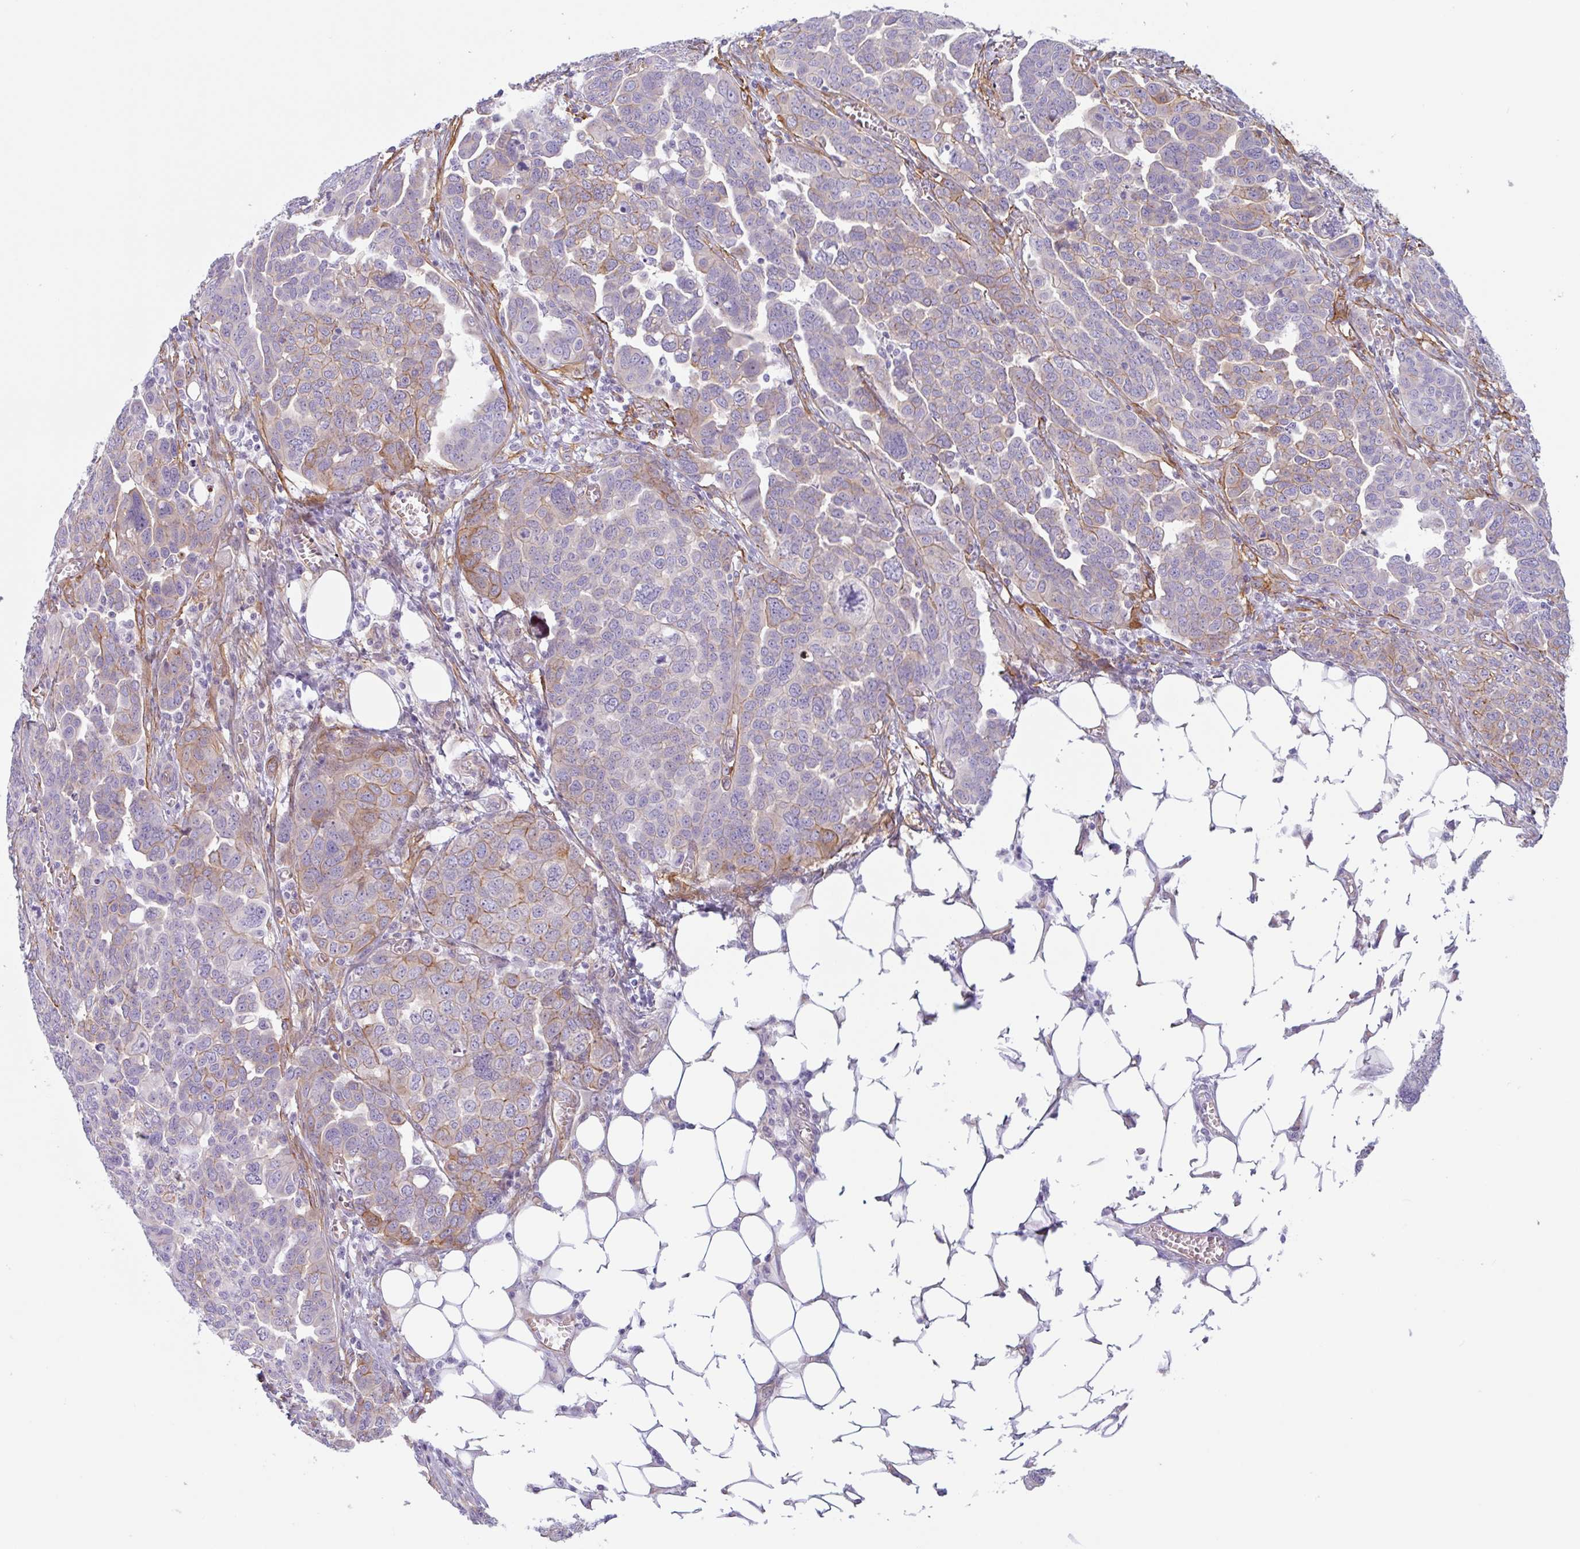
{"staining": {"intensity": "weak", "quantity": "<25%", "location": "cytoplasmic/membranous"}, "tissue": "ovarian cancer", "cell_type": "Tumor cells", "image_type": "cancer", "snomed": [{"axis": "morphology", "description": "Cystadenocarcinoma, serous, NOS"}, {"axis": "topography", "description": "Ovary"}], "caption": "High magnification brightfield microscopy of ovarian serous cystadenocarcinoma stained with DAB (3,3'-diaminobenzidine) (brown) and counterstained with hematoxylin (blue): tumor cells show no significant expression.", "gene": "MYH10", "patient": {"sex": "female", "age": 59}}